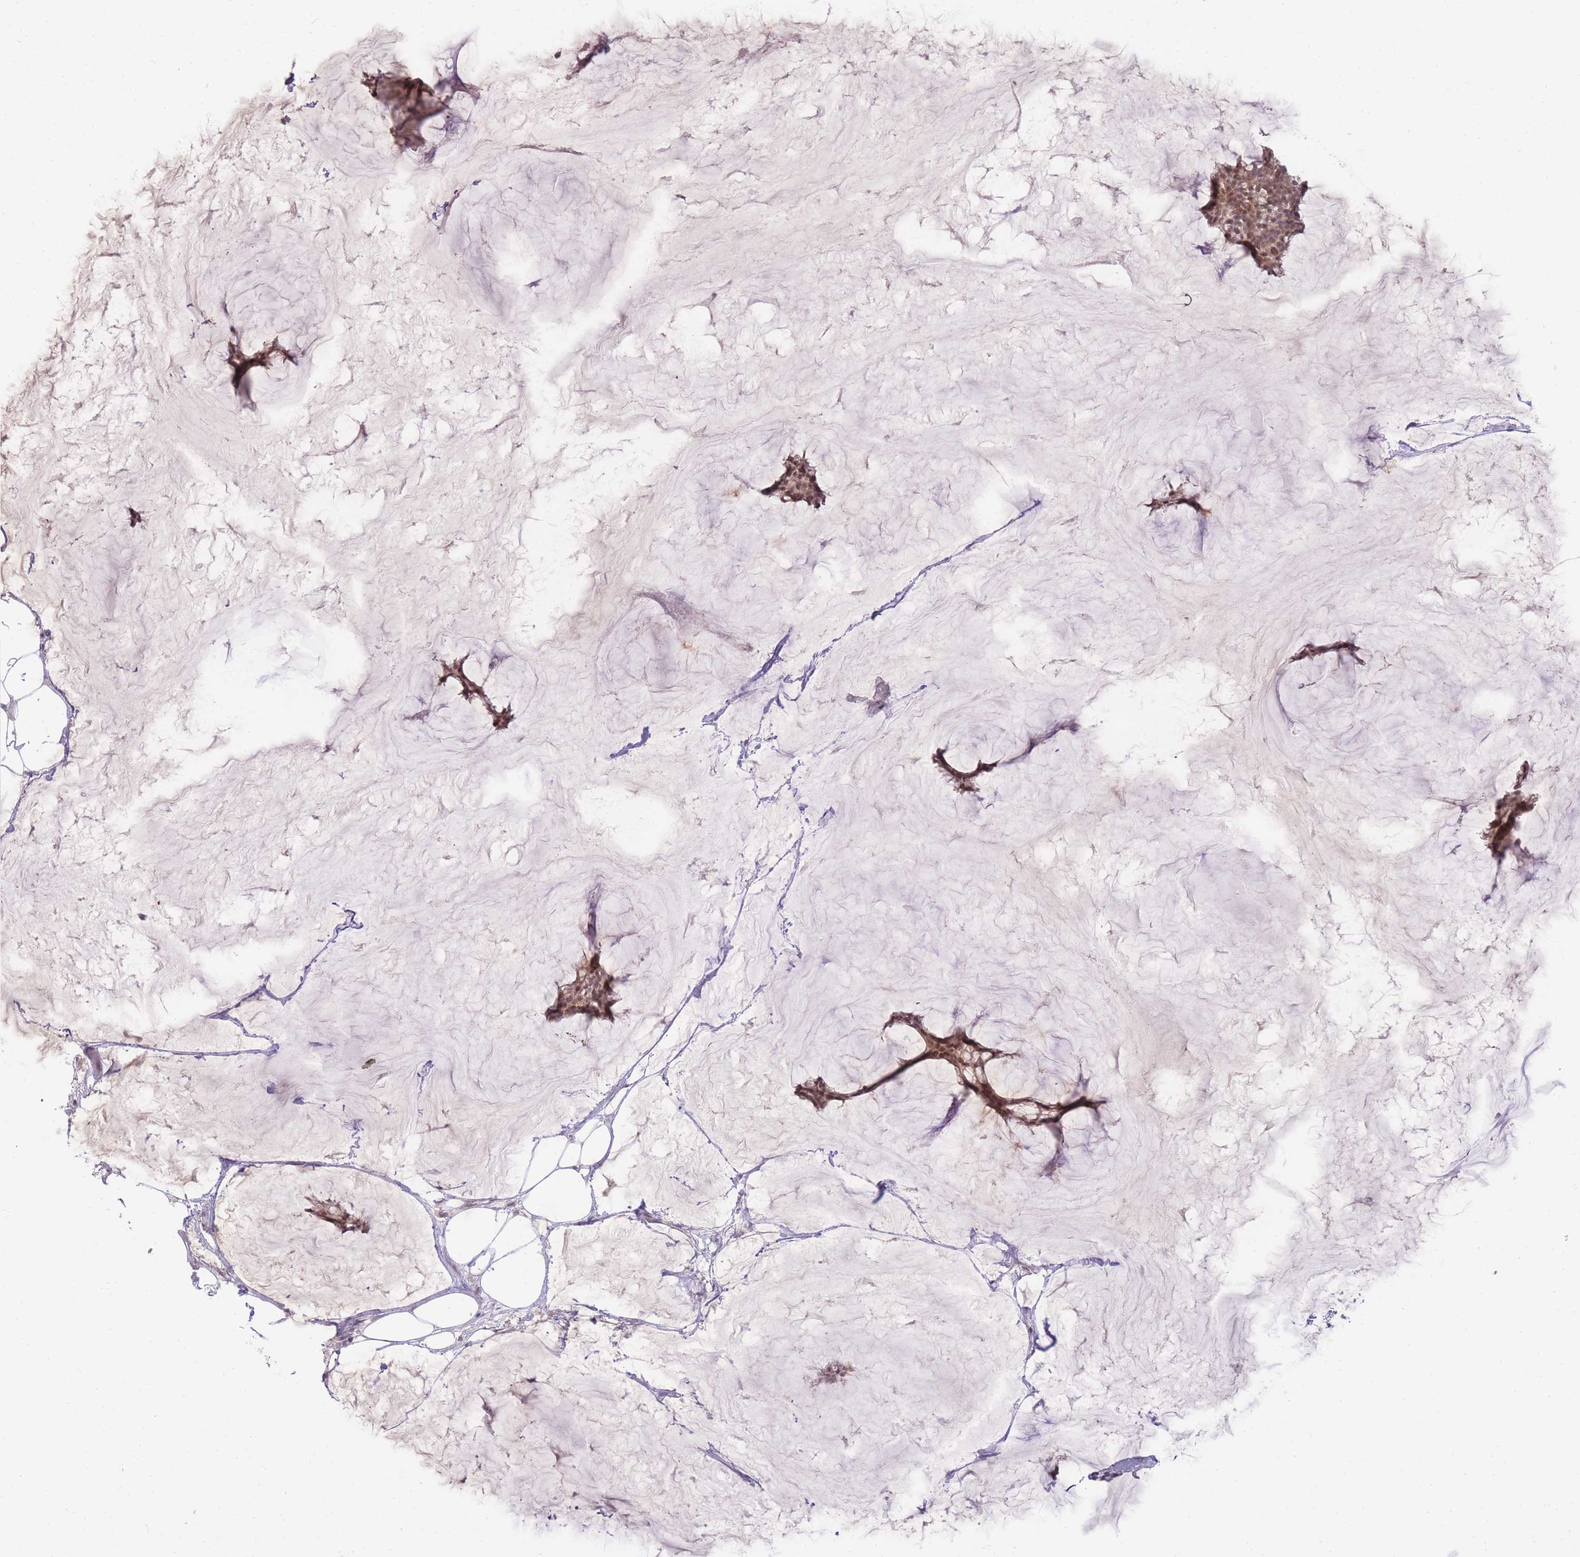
{"staining": {"intensity": "weak", "quantity": ">75%", "location": "cytoplasmic/membranous,nuclear"}, "tissue": "breast cancer", "cell_type": "Tumor cells", "image_type": "cancer", "snomed": [{"axis": "morphology", "description": "Duct carcinoma"}, {"axis": "topography", "description": "Breast"}], "caption": "A histopathology image of breast cancer stained for a protein demonstrates weak cytoplasmic/membranous and nuclear brown staining in tumor cells.", "gene": "PUS10", "patient": {"sex": "female", "age": 93}}